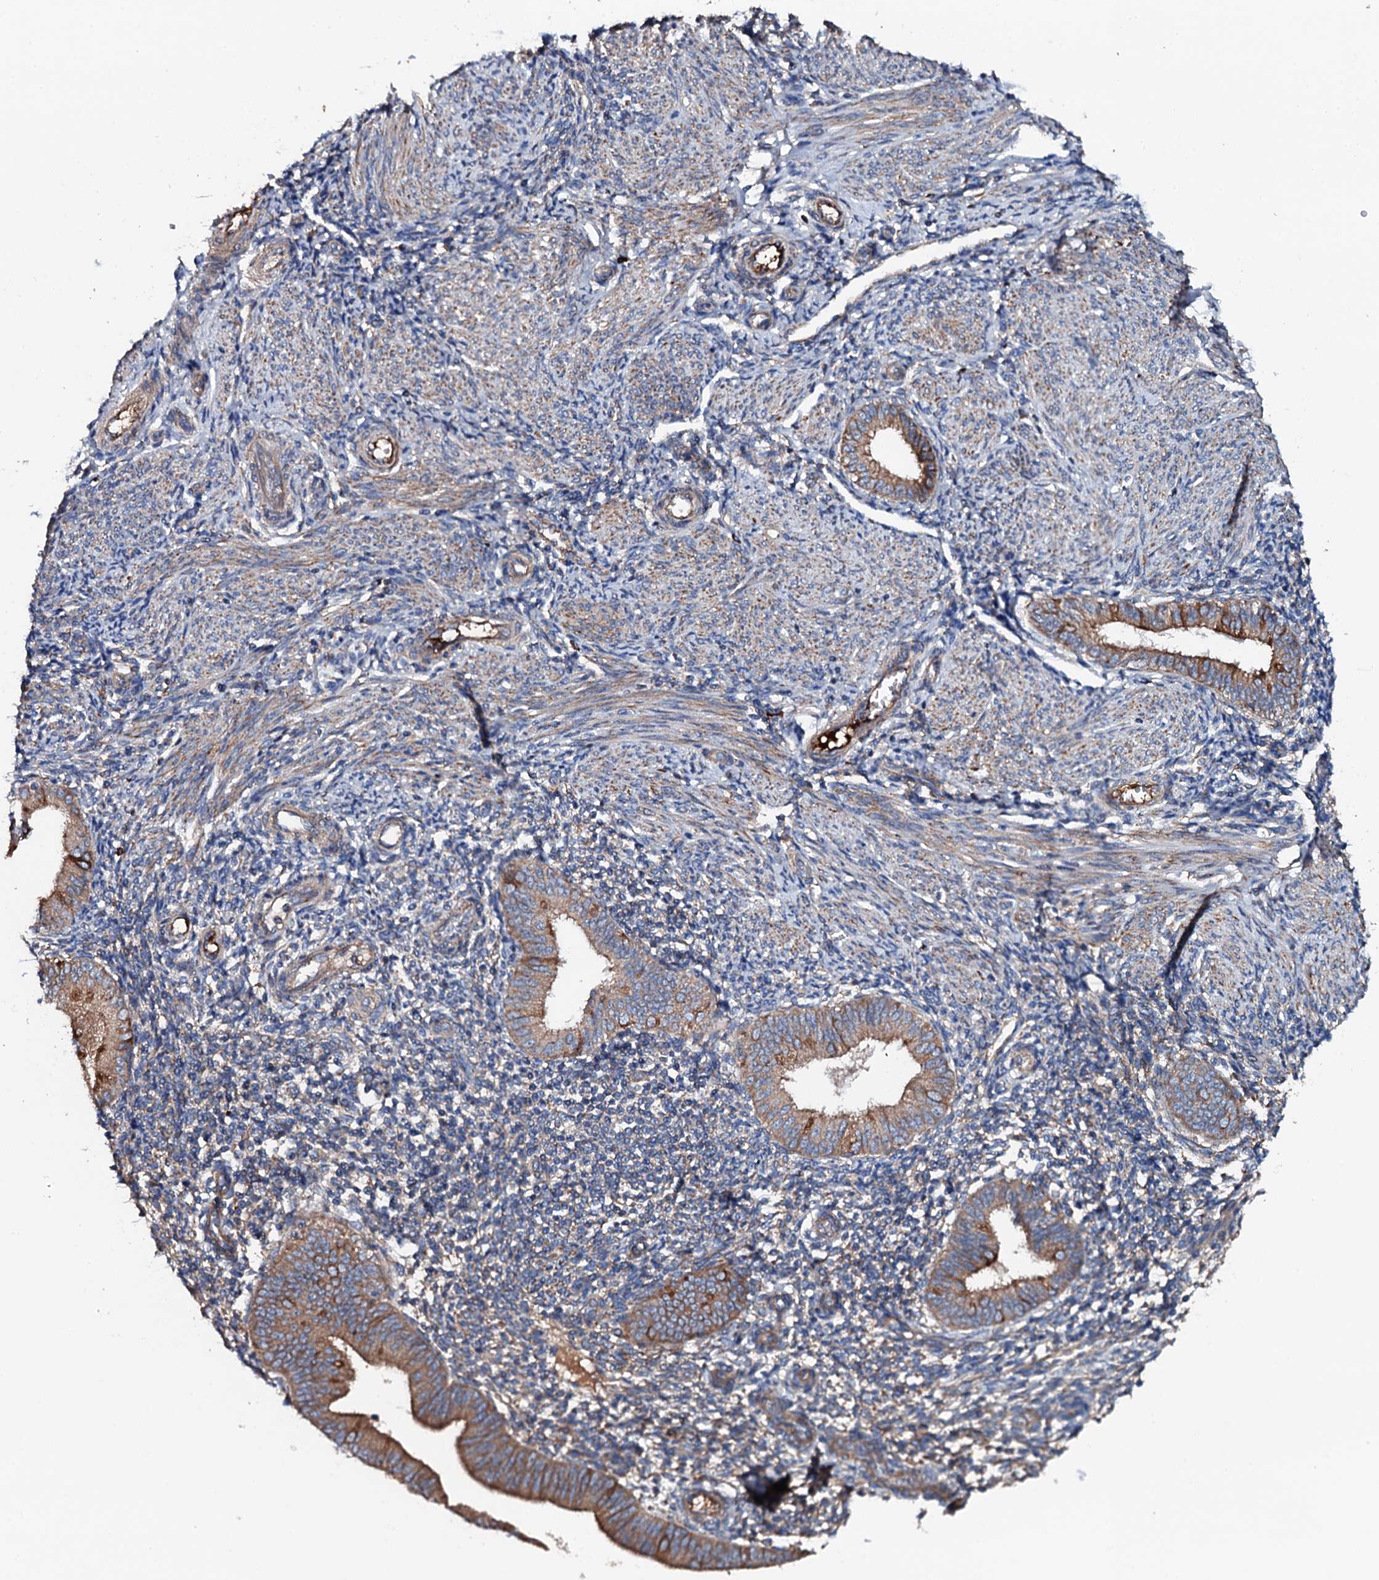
{"staining": {"intensity": "negative", "quantity": "none", "location": "none"}, "tissue": "endometrium", "cell_type": "Cells in endometrial stroma", "image_type": "normal", "snomed": [{"axis": "morphology", "description": "Normal tissue, NOS"}, {"axis": "topography", "description": "Uterus"}, {"axis": "topography", "description": "Endometrium"}], "caption": "The image reveals no staining of cells in endometrial stroma in benign endometrium.", "gene": "NEK1", "patient": {"sex": "female", "age": 48}}